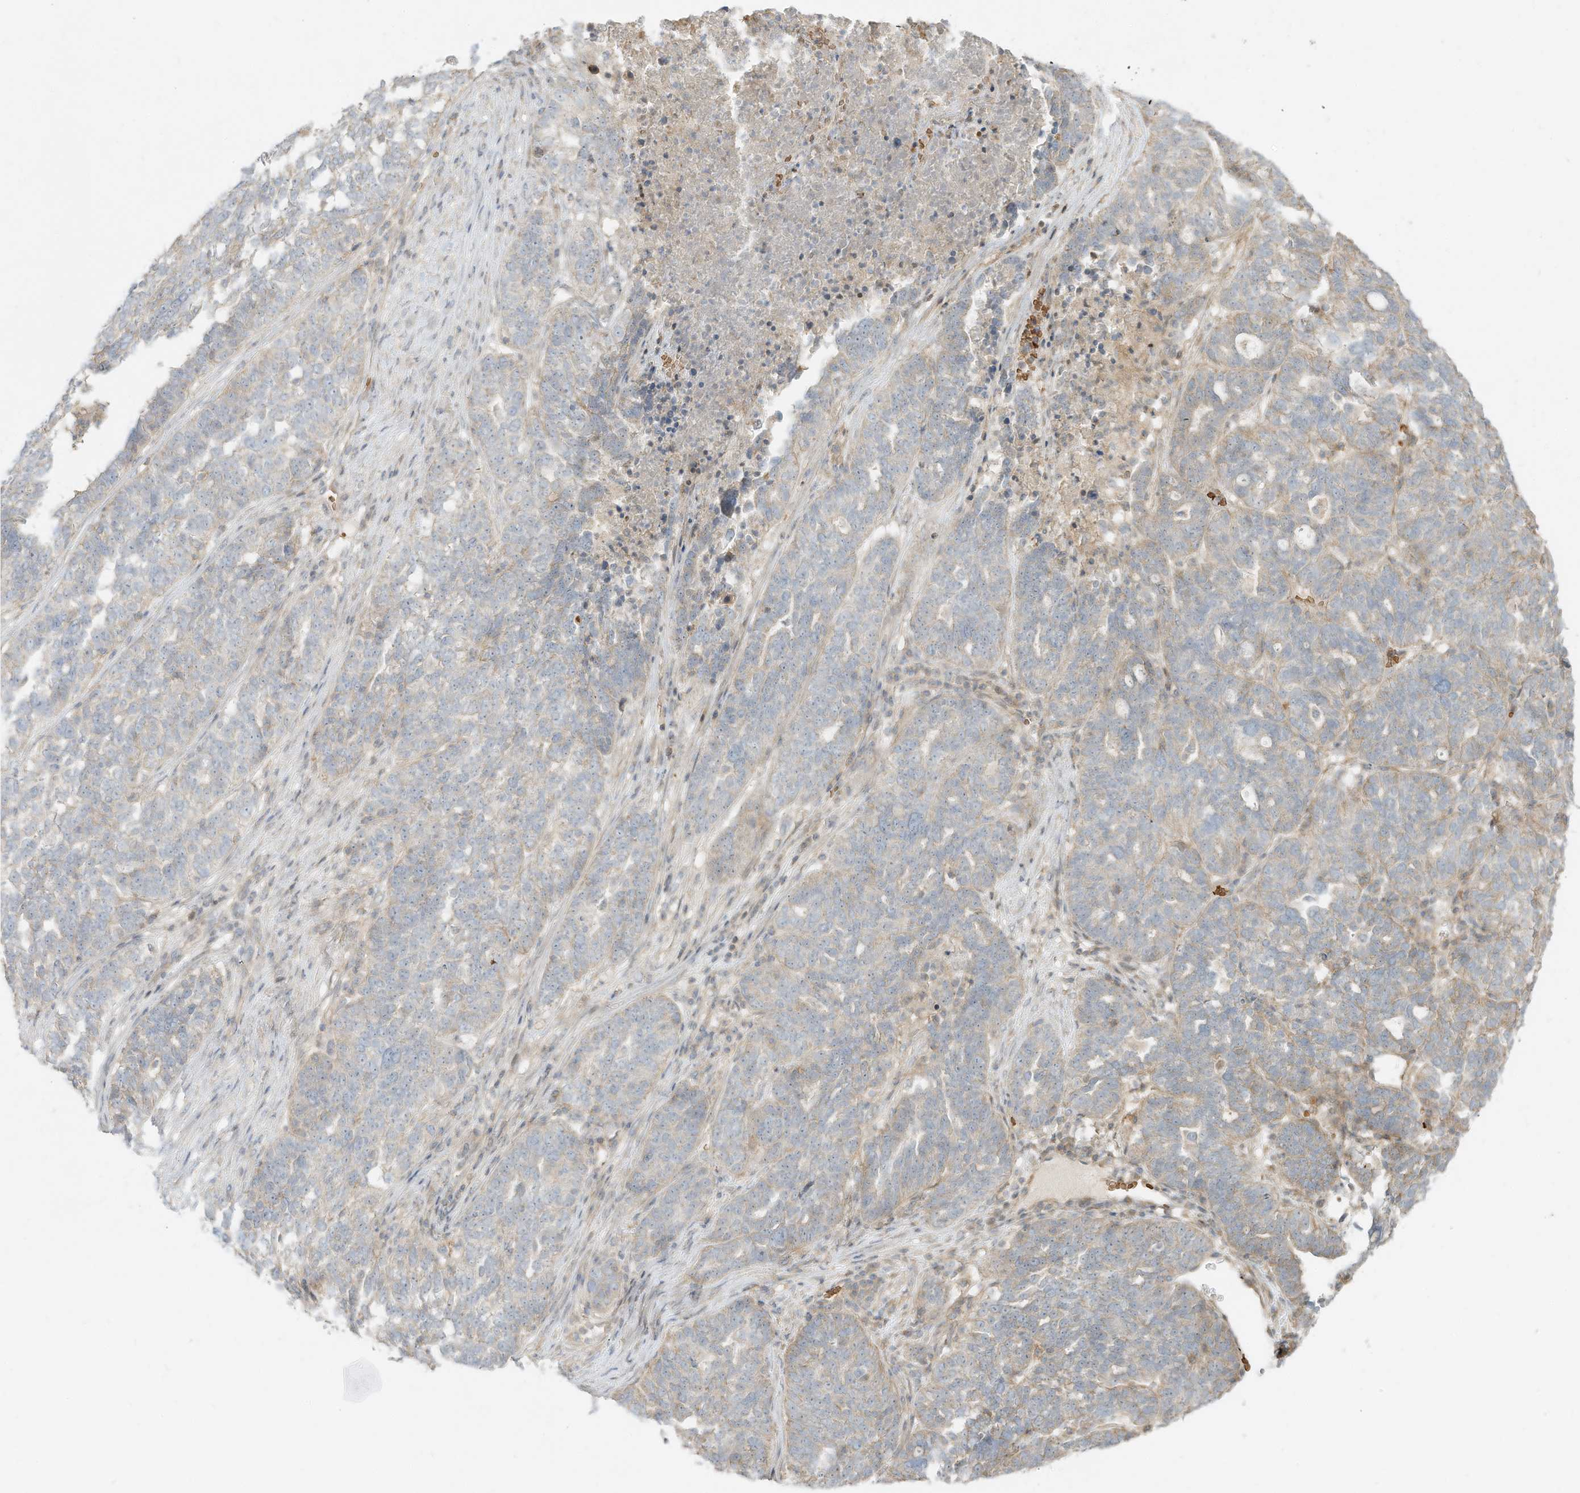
{"staining": {"intensity": "weak", "quantity": "<25%", "location": "cytoplasmic/membranous"}, "tissue": "ovarian cancer", "cell_type": "Tumor cells", "image_type": "cancer", "snomed": [{"axis": "morphology", "description": "Cystadenocarcinoma, serous, NOS"}, {"axis": "topography", "description": "Ovary"}], "caption": "Human ovarian cancer stained for a protein using immunohistochemistry displays no positivity in tumor cells.", "gene": "OFD1", "patient": {"sex": "female", "age": 59}}